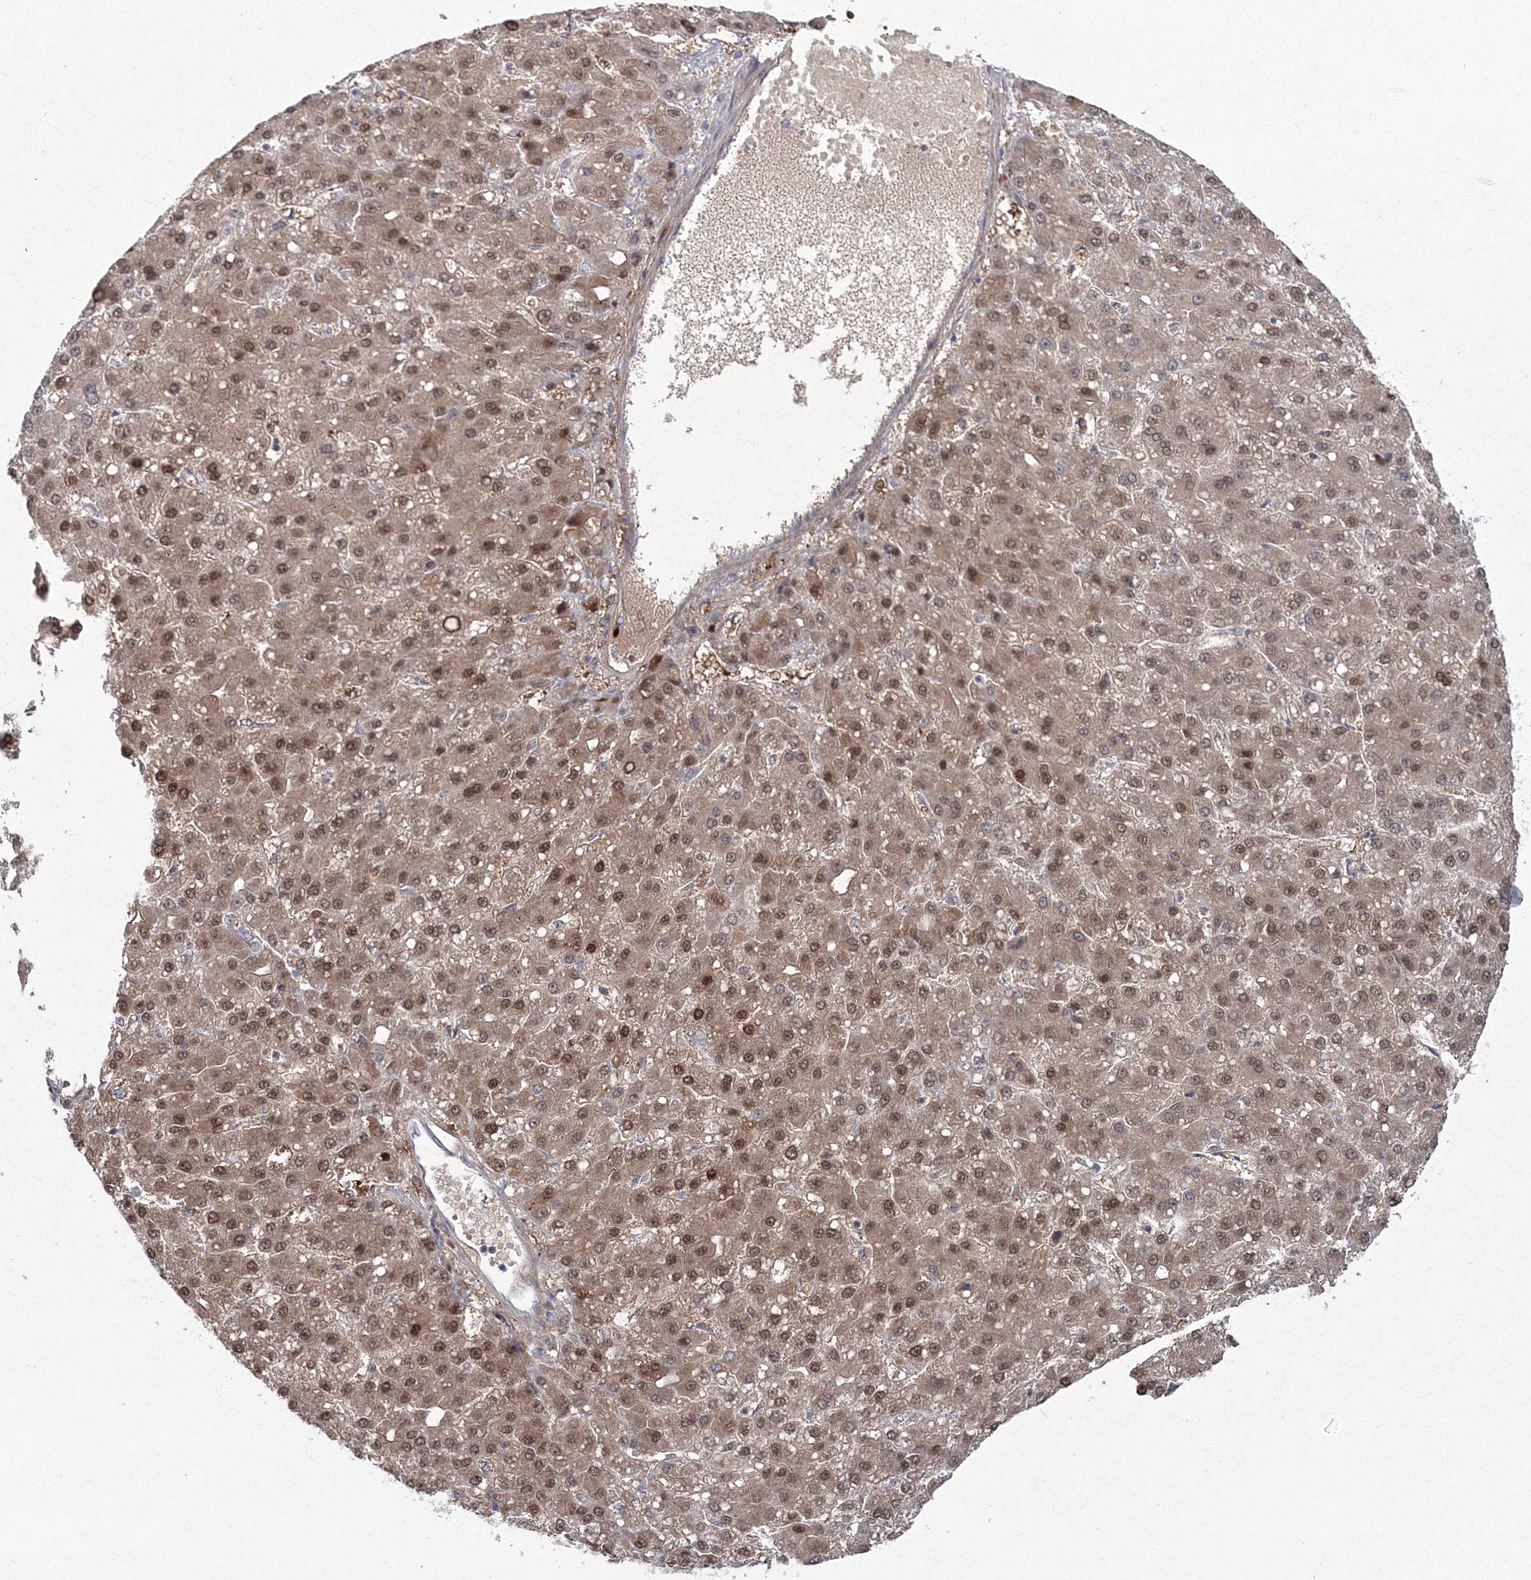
{"staining": {"intensity": "moderate", "quantity": ">75%", "location": "cytoplasmic/membranous,nuclear"}, "tissue": "liver cancer", "cell_type": "Tumor cells", "image_type": "cancer", "snomed": [{"axis": "morphology", "description": "Carcinoma, Hepatocellular, NOS"}, {"axis": "topography", "description": "Liver"}], "caption": "Tumor cells demonstrate medium levels of moderate cytoplasmic/membranous and nuclear staining in approximately >75% of cells in liver cancer.", "gene": "C3orf33", "patient": {"sex": "male", "age": 67}}